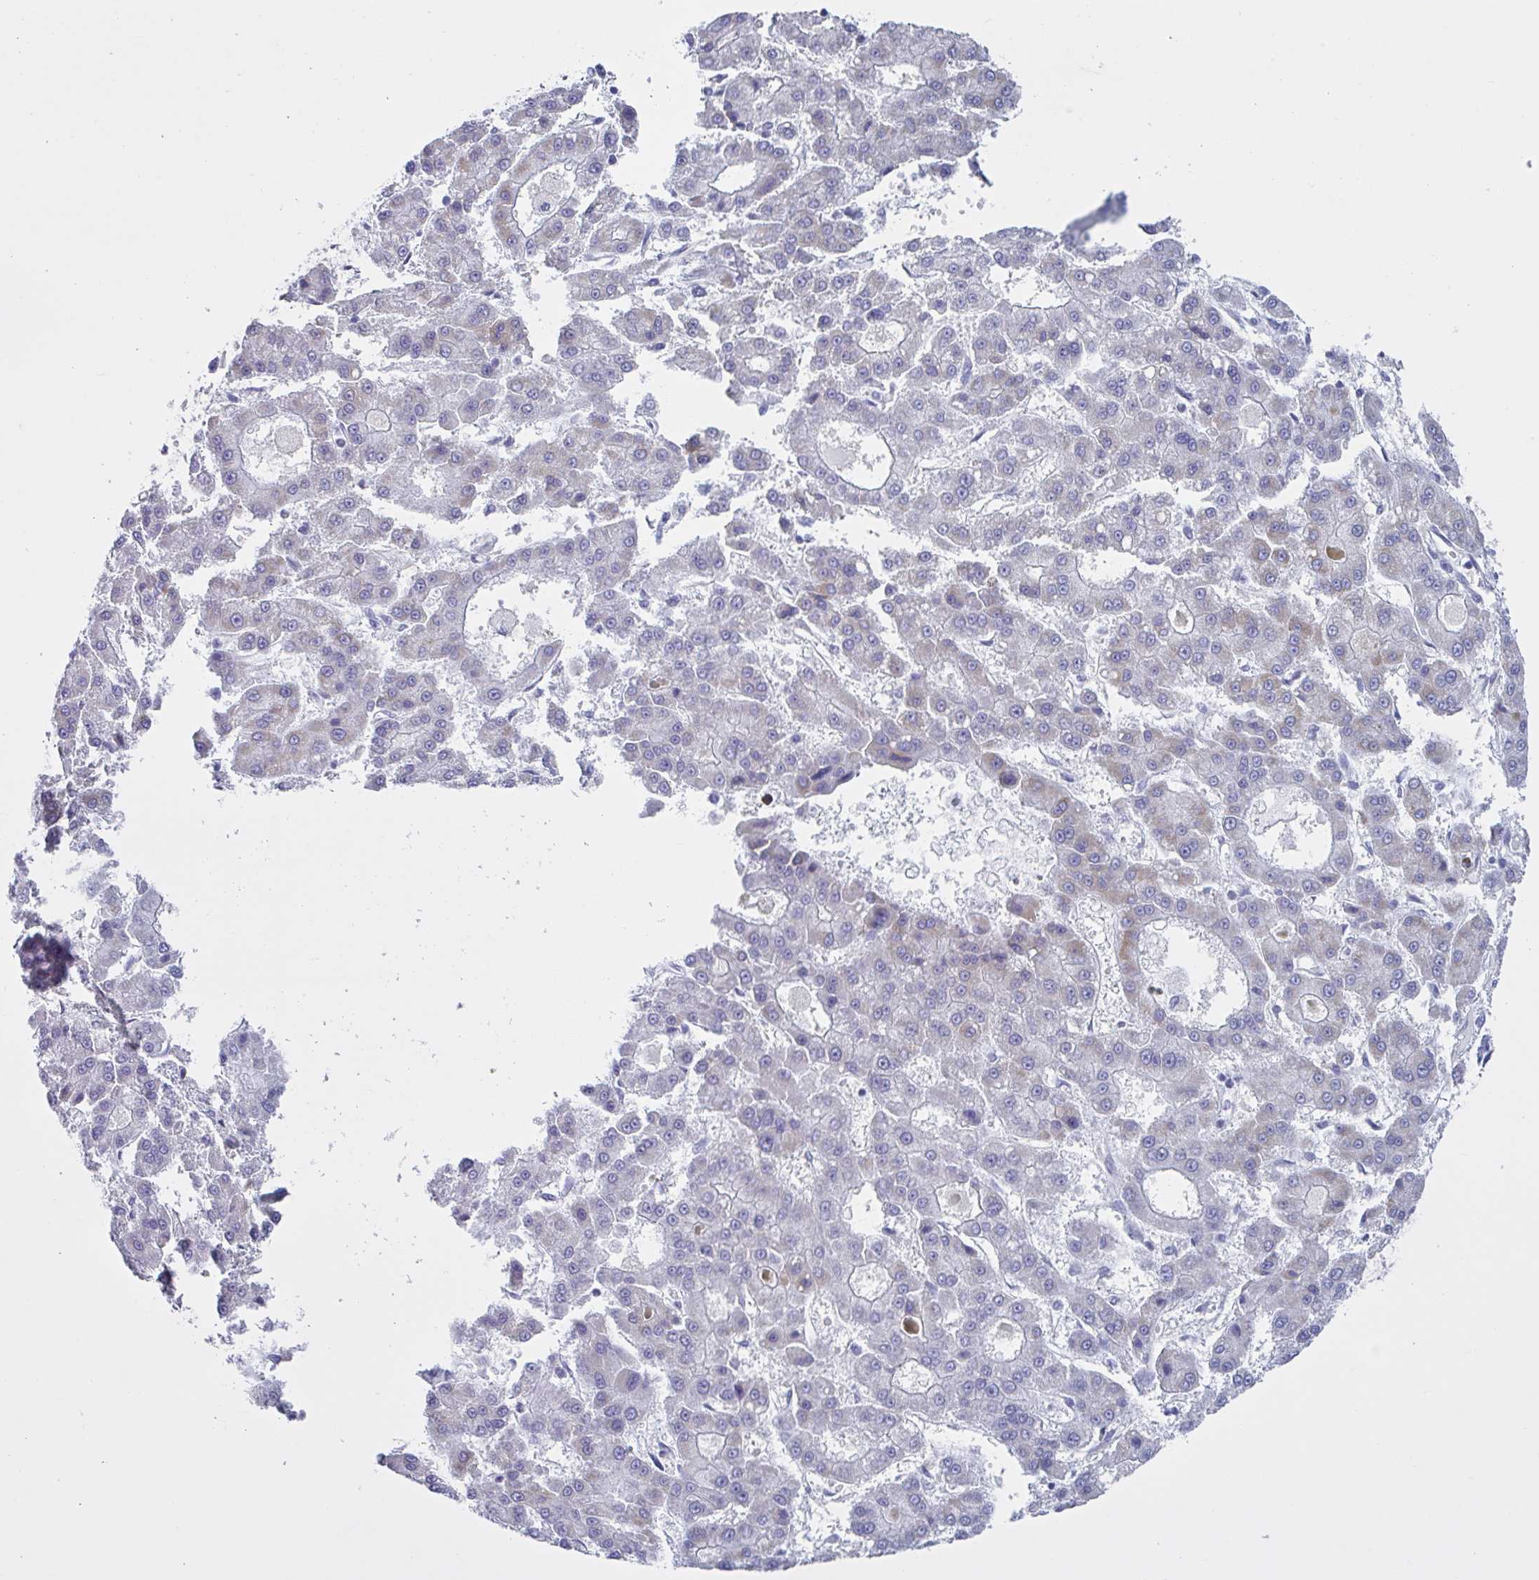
{"staining": {"intensity": "negative", "quantity": "none", "location": "none"}, "tissue": "liver cancer", "cell_type": "Tumor cells", "image_type": "cancer", "snomed": [{"axis": "morphology", "description": "Carcinoma, Hepatocellular, NOS"}, {"axis": "topography", "description": "Liver"}], "caption": "A high-resolution histopathology image shows IHC staining of liver cancer, which demonstrates no significant expression in tumor cells.", "gene": "TMEM86B", "patient": {"sex": "male", "age": 70}}